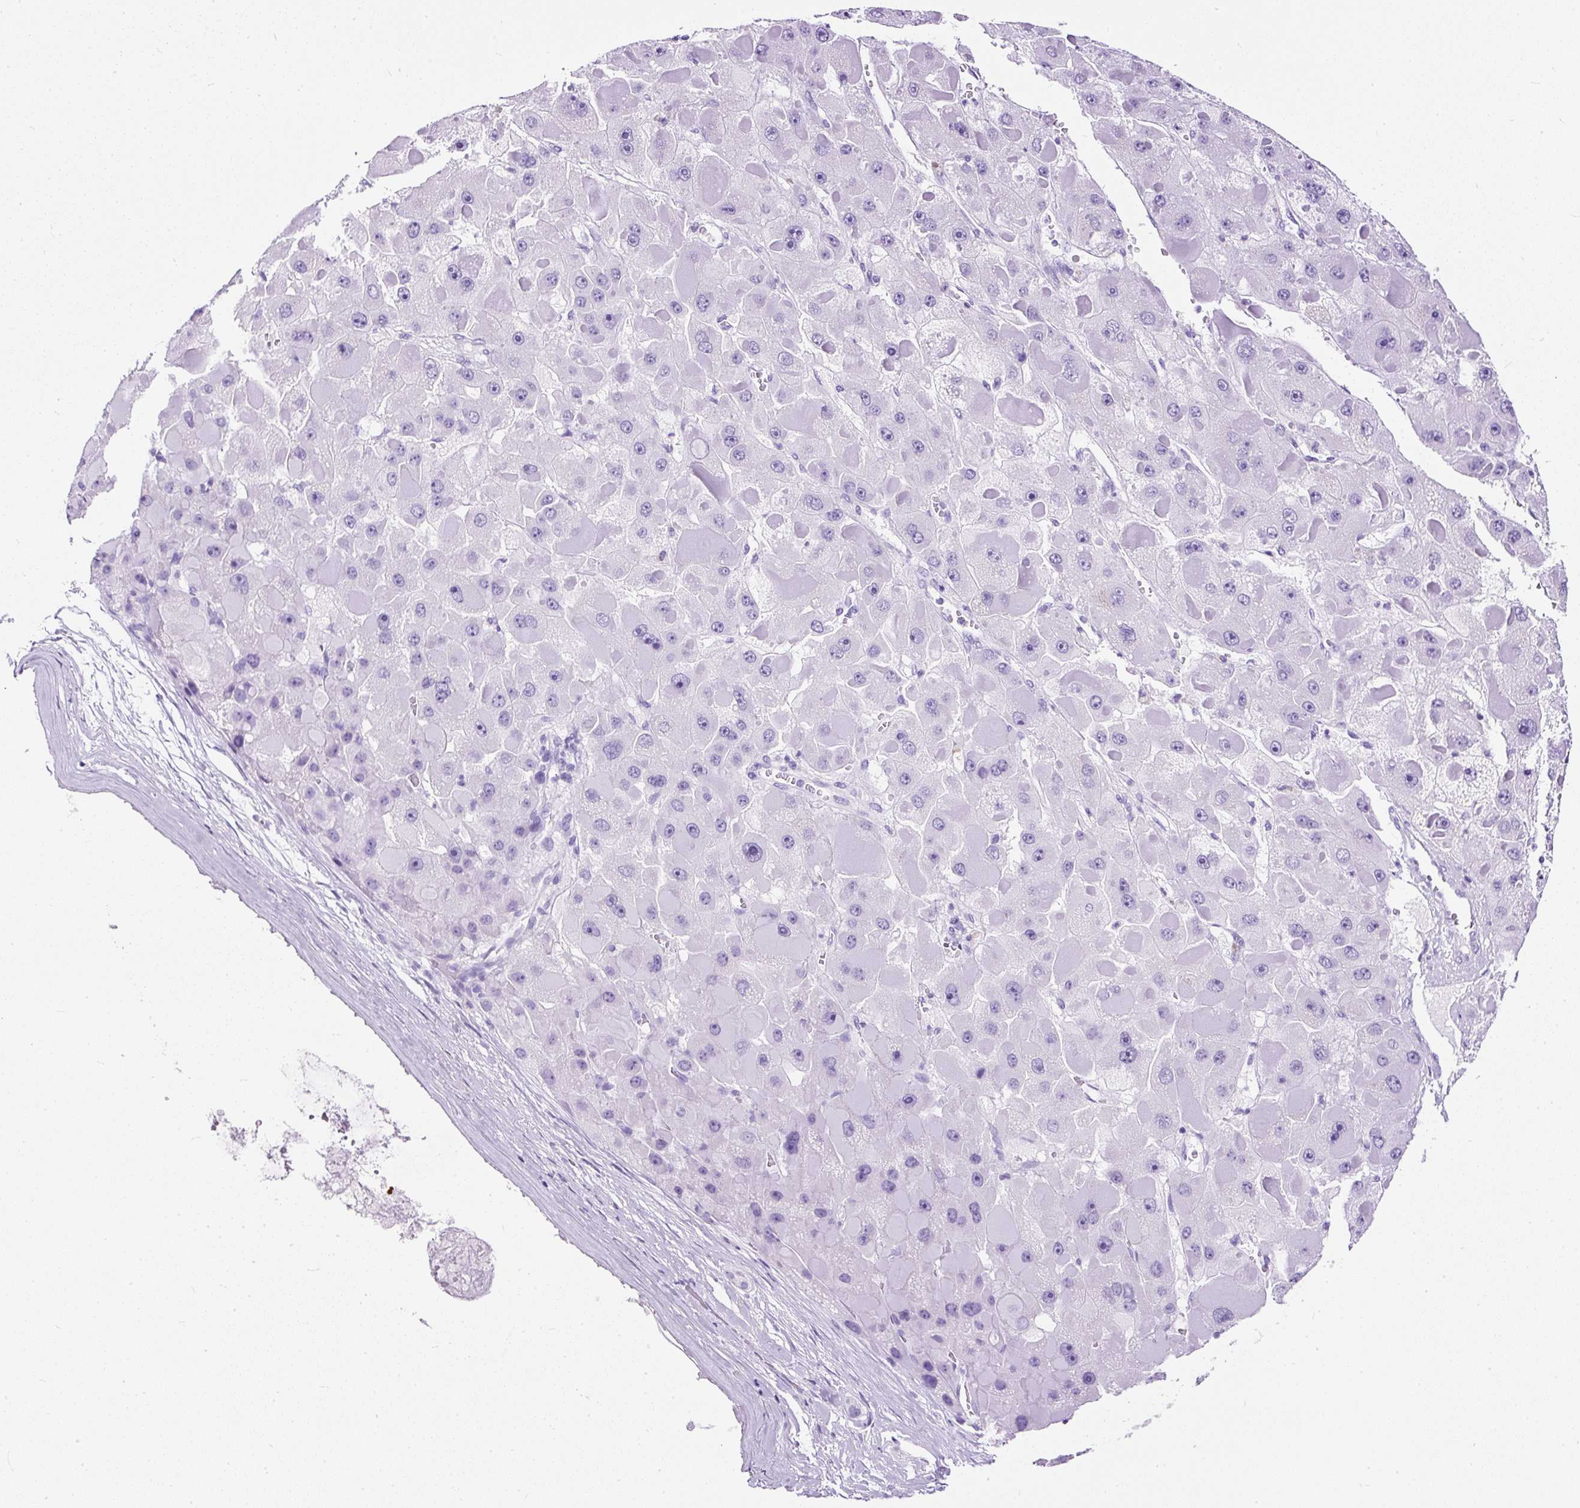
{"staining": {"intensity": "negative", "quantity": "none", "location": "none"}, "tissue": "liver cancer", "cell_type": "Tumor cells", "image_type": "cancer", "snomed": [{"axis": "morphology", "description": "Carcinoma, Hepatocellular, NOS"}, {"axis": "topography", "description": "Liver"}], "caption": "The histopathology image shows no staining of tumor cells in liver hepatocellular carcinoma.", "gene": "NTS", "patient": {"sex": "female", "age": 73}}